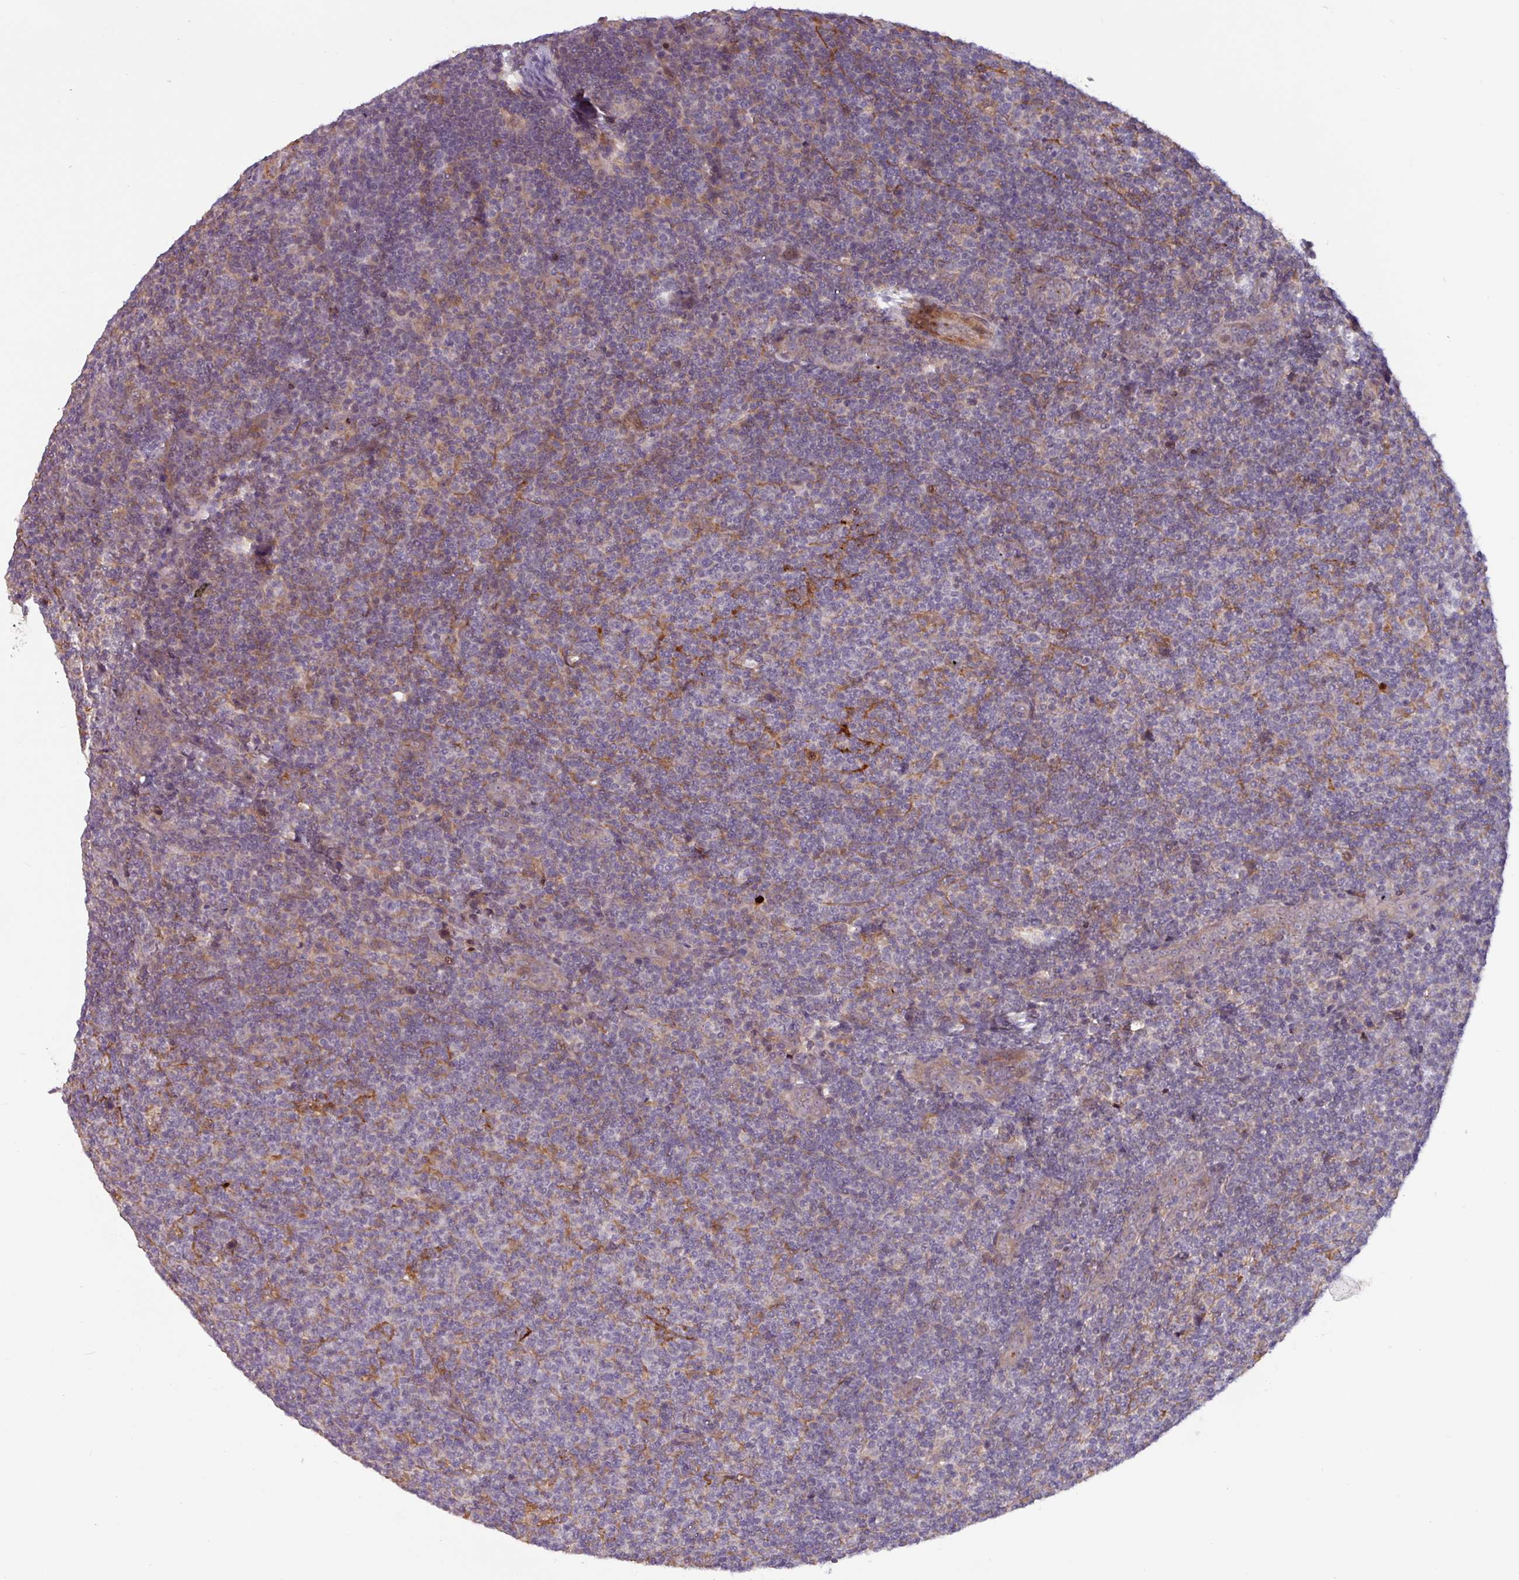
{"staining": {"intensity": "negative", "quantity": "none", "location": "none"}, "tissue": "lymphoma", "cell_type": "Tumor cells", "image_type": "cancer", "snomed": [{"axis": "morphology", "description": "Malignant lymphoma, non-Hodgkin's type, Low grade"}, {"axis": "topography", "description": "Lymph node"}], "caption": "DAB (3,3'-diaminobenzidine) immunohistochemical staining of human lymphoma shows no significant positivity in tumor cells.", "gene": "PCED1A", "patient": {"sex": "male", "age": 66}}